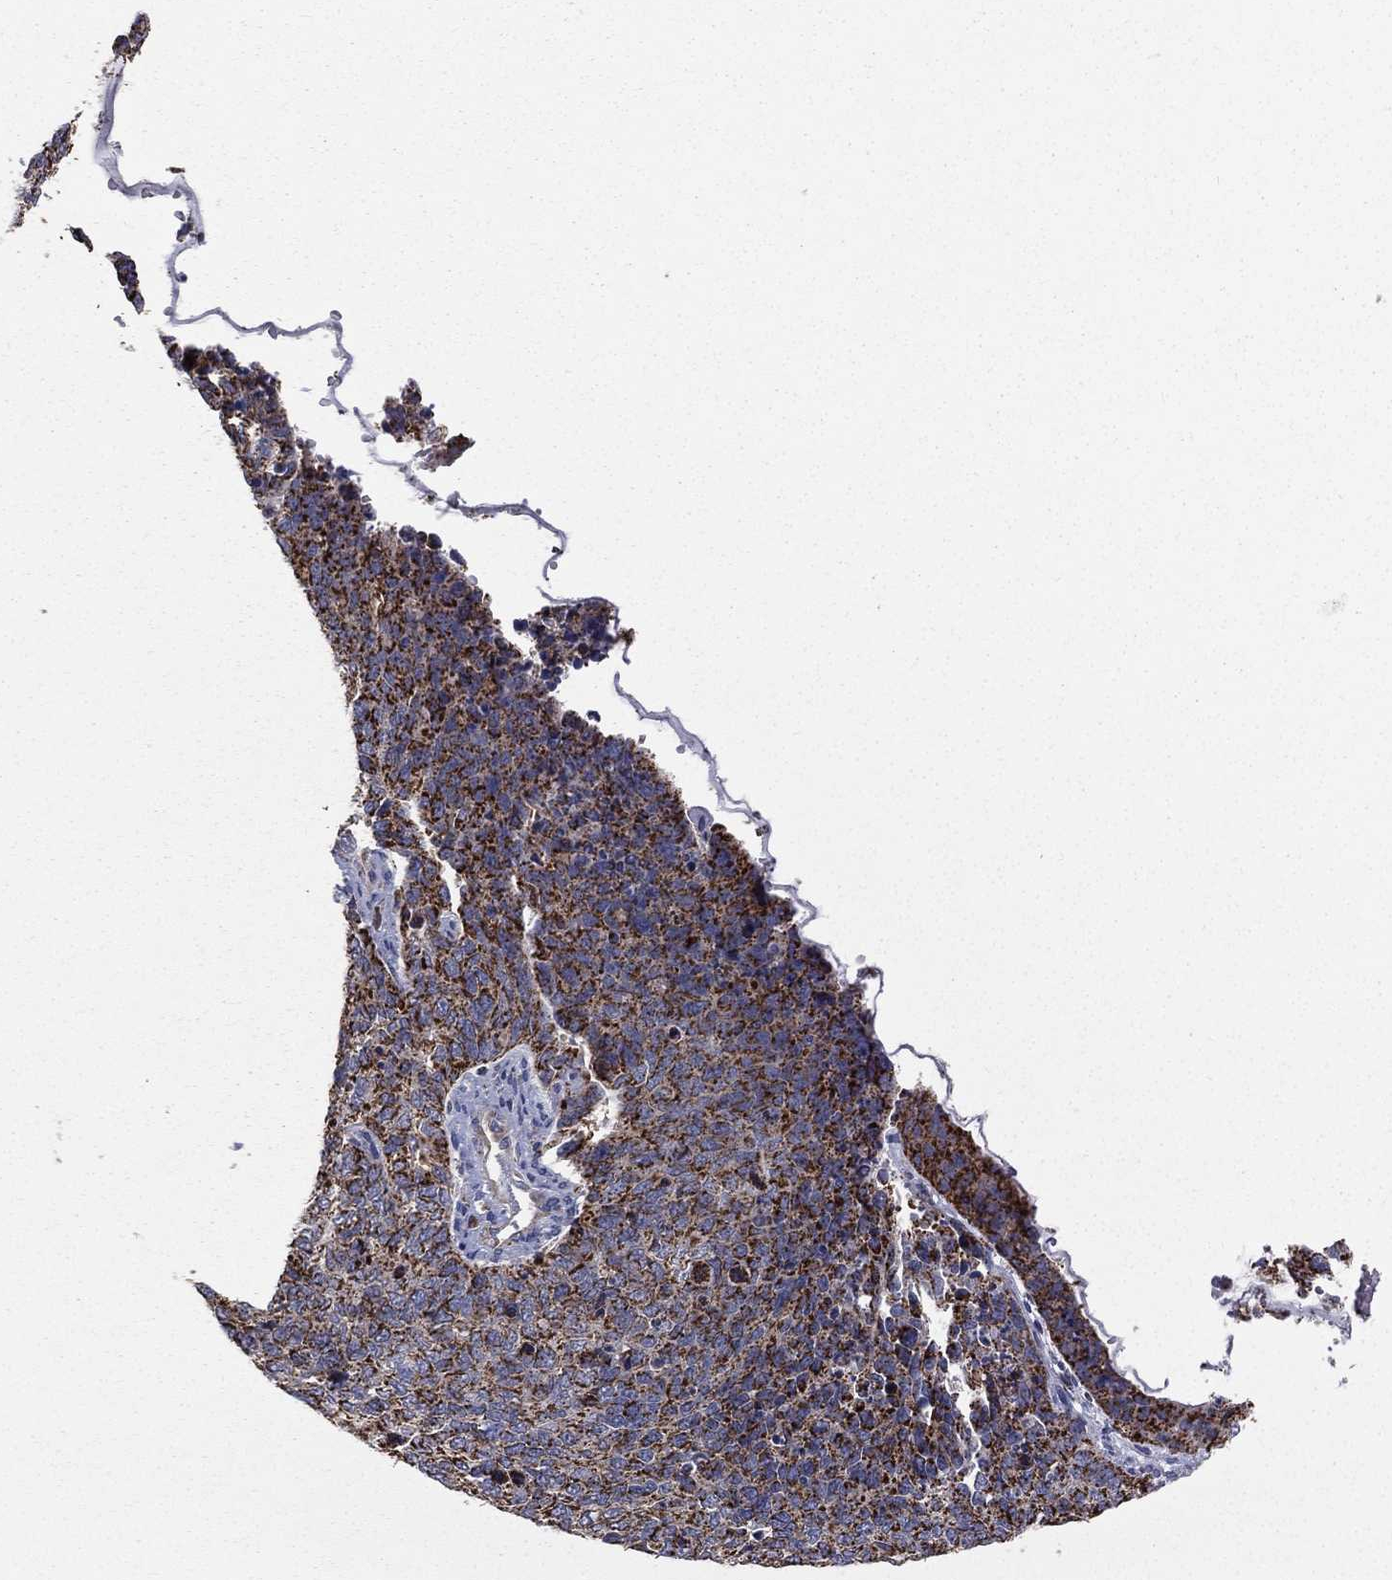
{"staining": {"intensity": "strong", "quantity": ">75%", "location": "cytoplasmic/membranous"}, "tissue": "cervical cancer", "cell_type": "Tumor cells", "image_type": "cancer", "snomed": [{"axis": "morphology", "description": "Squamous cell carcinoma, NOS"}, {"axis": "topography", "description": "Cervix"}], "caption": "Cervical cancer (squamous cell carcinoma) stained with DAB immunohistochemistry demonstrates high levels of strong cytoplasmic/membranous expression in approximately >75% of tumor cells.", "gene": "HADH", "patient": {"sex": "female", "age": 63}}